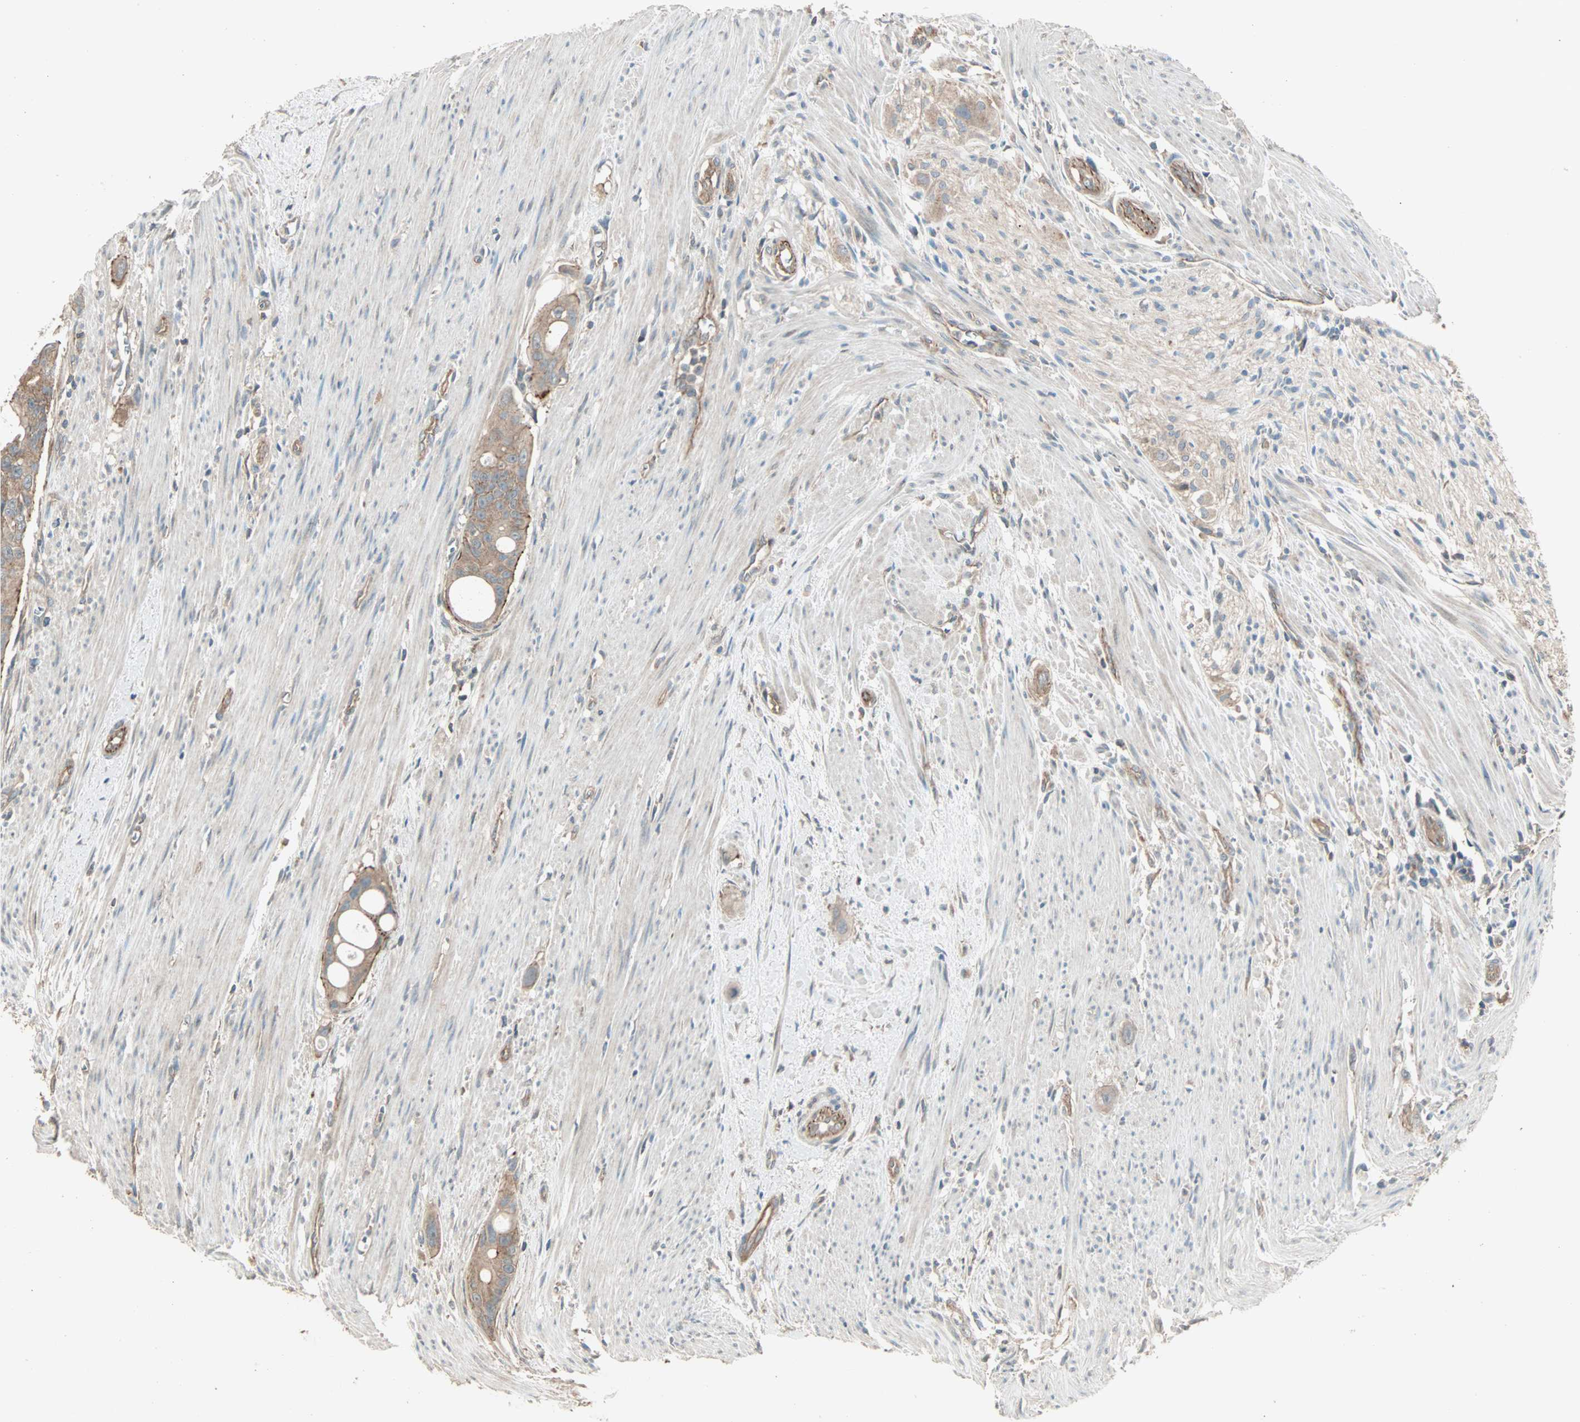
{"staining": {"intensity": "weak", "quantity": ">75%", "location": "cytoplasmic/membranous"}, "tissue": "colorectal cancer", "cell_type": "Tumor cells", "image_type": "cancer", "snomed": [{"axis": "morphology", "description": "Adenocarcinoma, NOS"}, {"axis": "topography", "description": "Colon"}], "caption": "Colorectal adenocarcinoma was stained to show a protein in brown. There is low levels of weak cytoplasmic/membranous positivity in about >75% of tumor cells. The protein is stained brown, and the nuclei are stained in blue (DAB (3,3'-diaminobenzidine) IHC with brightfield microscopy, high magnification).", "gene": "MAP3K21", "patient": {"sex": "female", "age": 57}}